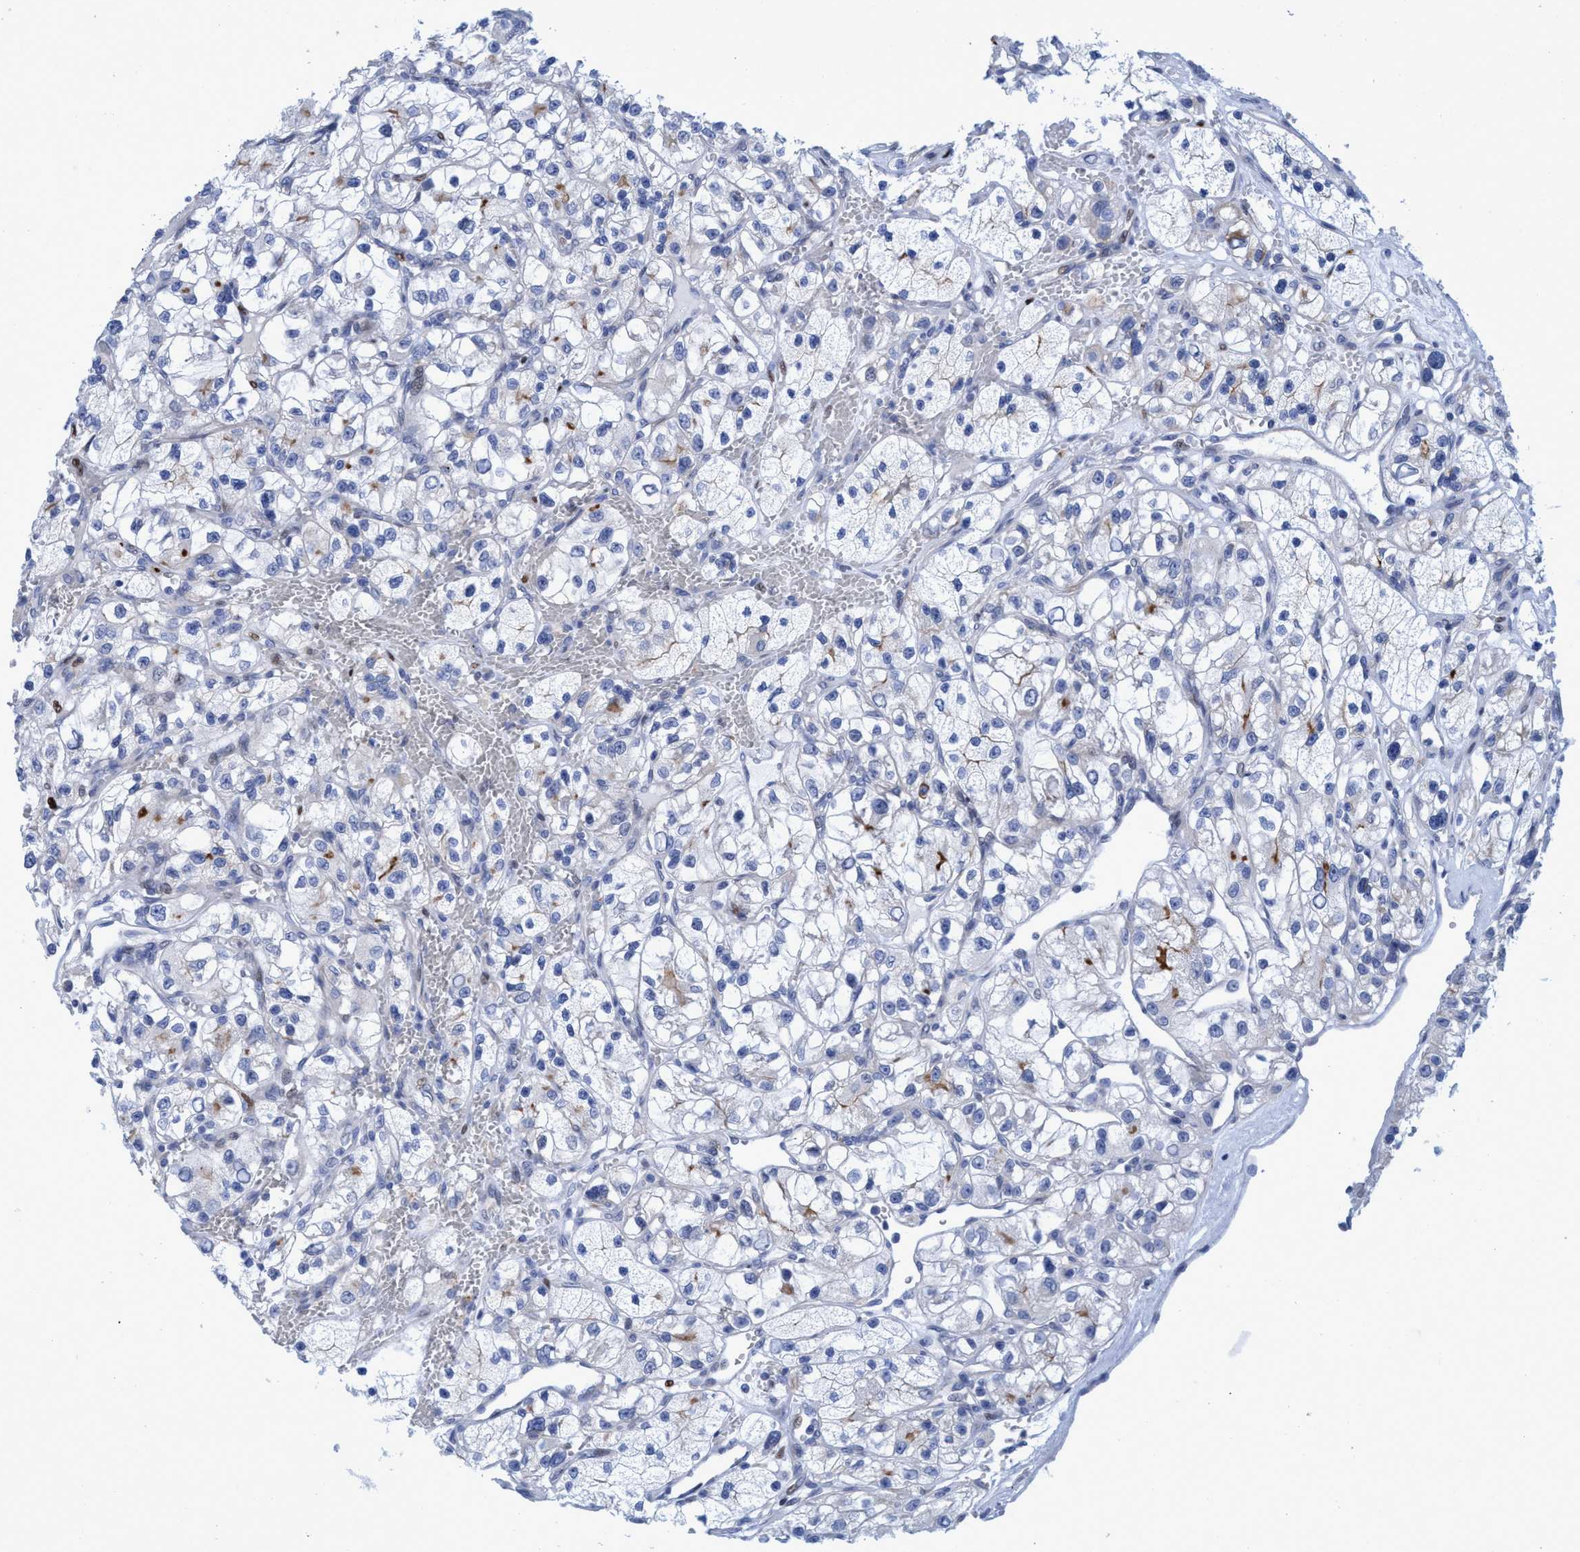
{"staining": {"intensity": "negative", "quantity": "none", "location": "none"}, "tissue": "renal cancer", "cell_type": "Tumor cells", "image_type": "cancer", "snomed": [{"axis": "morphology", "description": "Adenocarcinoma, NOS"}, {"axis": "topography", "description": "Kidney"}], "caption": "An IHC image of renal adenocarcinoma is shown. There is no staining in tumor cells of renal adenocarcinoma.", "gene": "R3HCC1", "patient": {"sex": "female", "age": 57}}